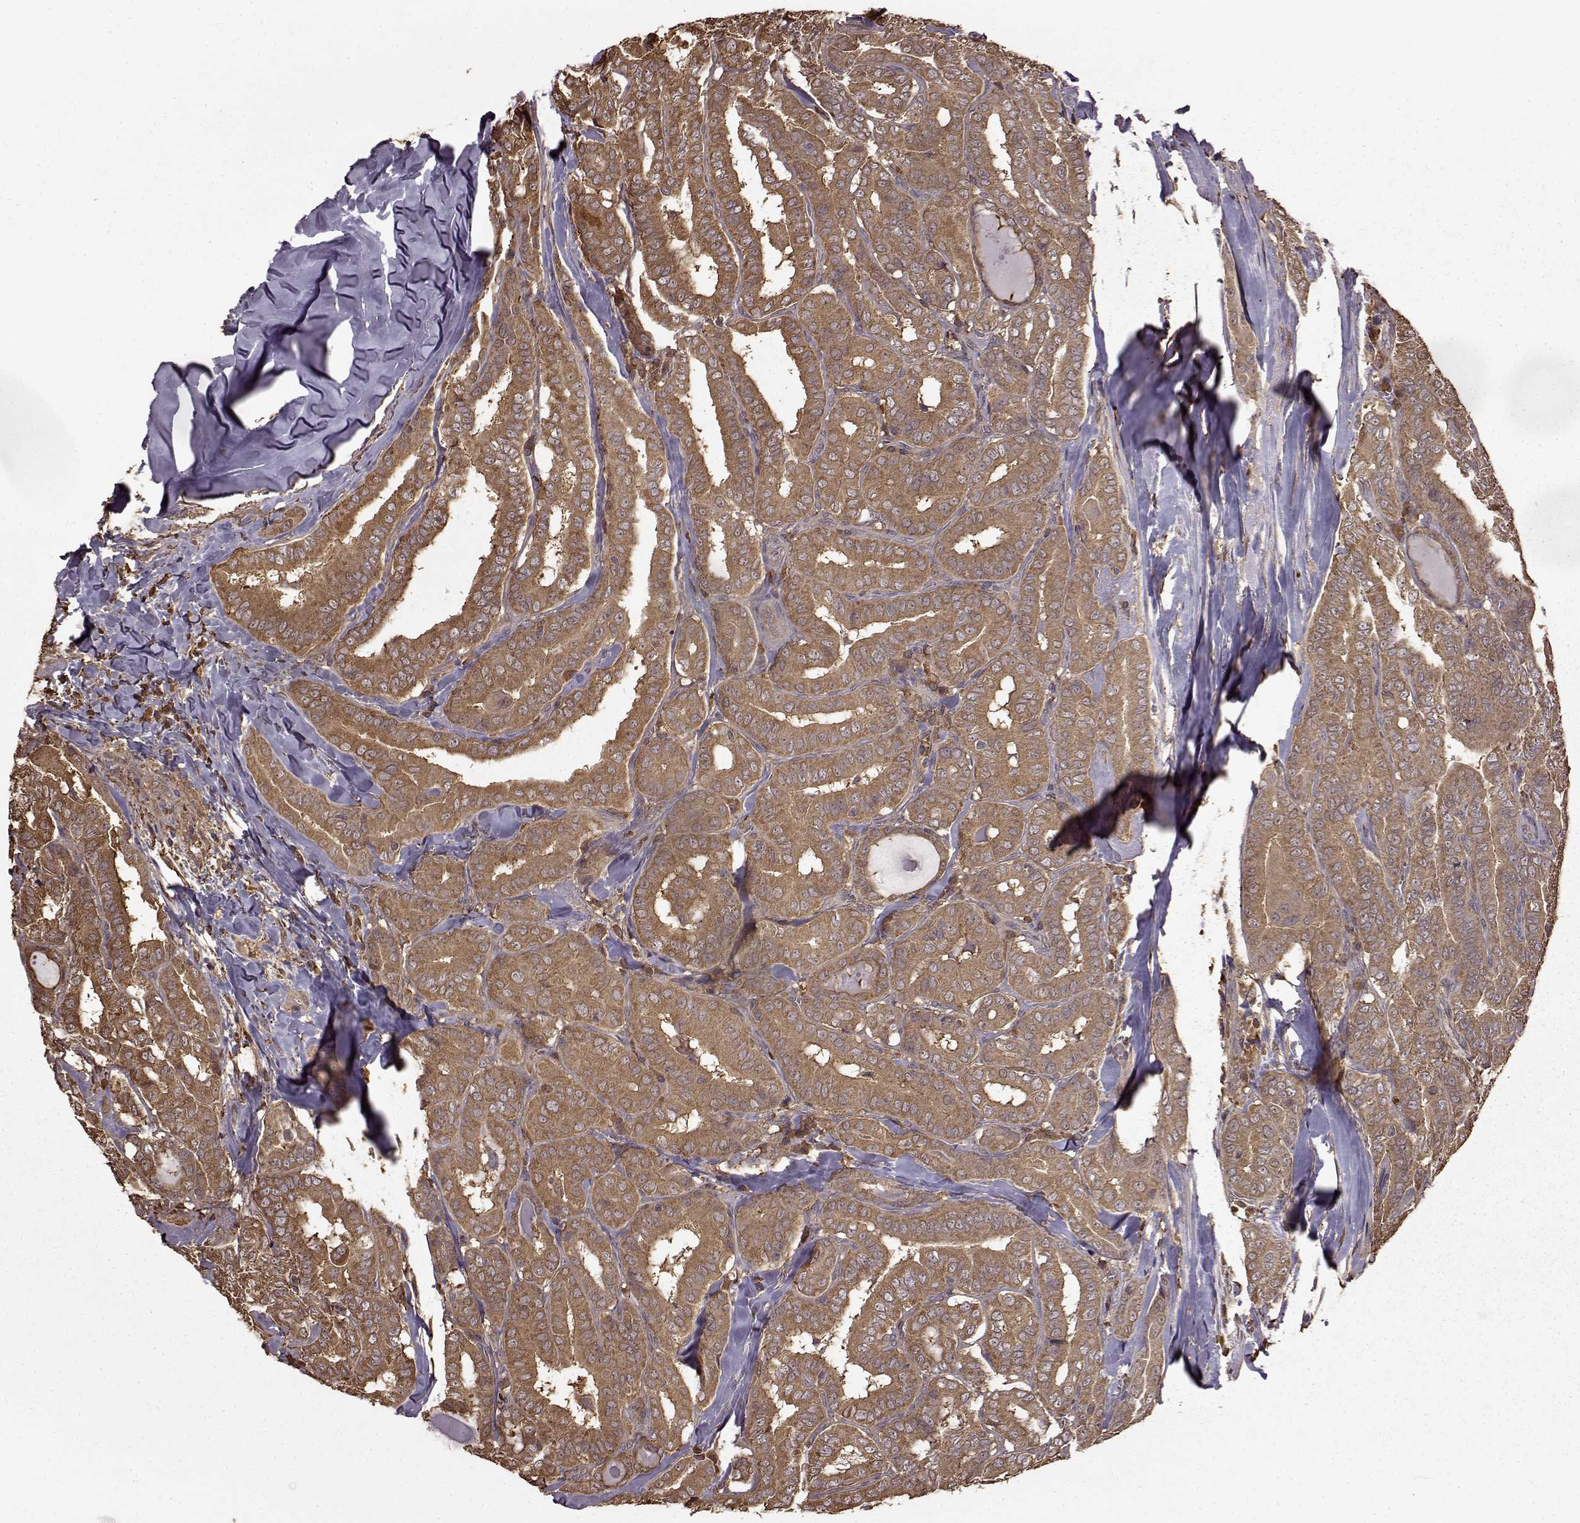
{"staining": {"intensity": "strong", "quantity": "25%-75%", "location": "cytoplasmic/membranous"}, "tissue": "thyroid cancer", "cell_type": "Tumor cells", "image_type": "cancer", "snomed": [{"axis": "morphology", "description": "Papillary adenocarcinoma, NOS"}, {"axis": "morphology", "description": "Papillary adenoma metastatic"}, {"axis": "topography", "description": "Thyroid gland"}], "caption": "Thyroid papillary adenoma metastatic stained for a protein (brown) shows strong cytoplasmic/membranous positive positivity in about 25%-75% of tumor cells.", "gene": "NME1-NME2", "patient": {"sex": "female", "age": 50}}